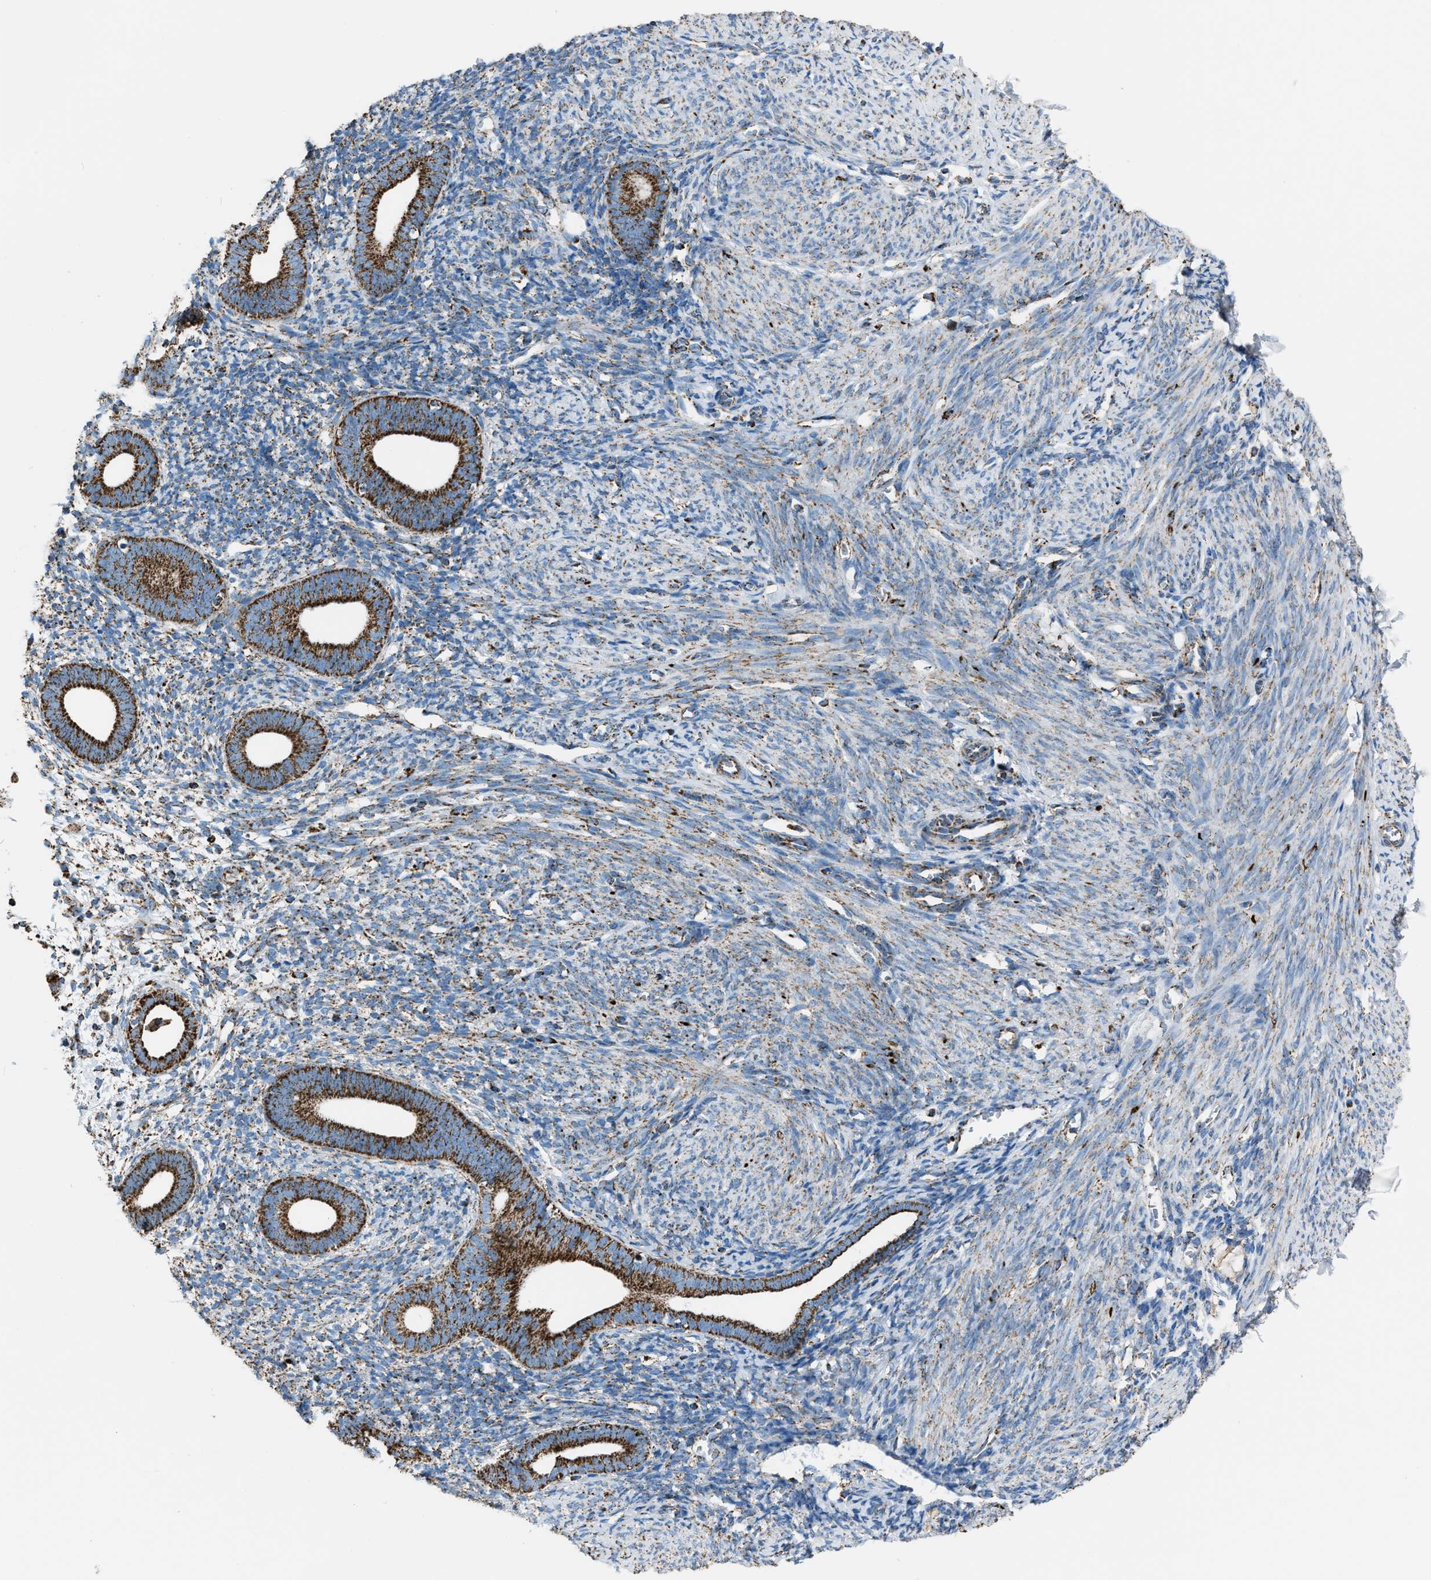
{"staining": {"intensity": "moderate", "quantity": "25%-75%", "location": "cytoplasmic/membranous"}, "tissue": "endometrium", "cell_type": "Cells in endometrial stroma", "image_type": "normal", "snomed": [{"axis": "morphology", "description": "Normal tissue, NOS"}, {"axis": "morphology", "description": "Adenocarcinoma, NOS"}, {"axis": "topography", "description": "Endometrium"}], "caption": "Endometrium stained with DAB immunohistochemistry displays medium levels of moderate cytoplasmic/membranous positivity in about 25%-75% of cells in endometrial stroma.", "gene": "MDH2", "patient": {"sex": "female", "age": 57}}